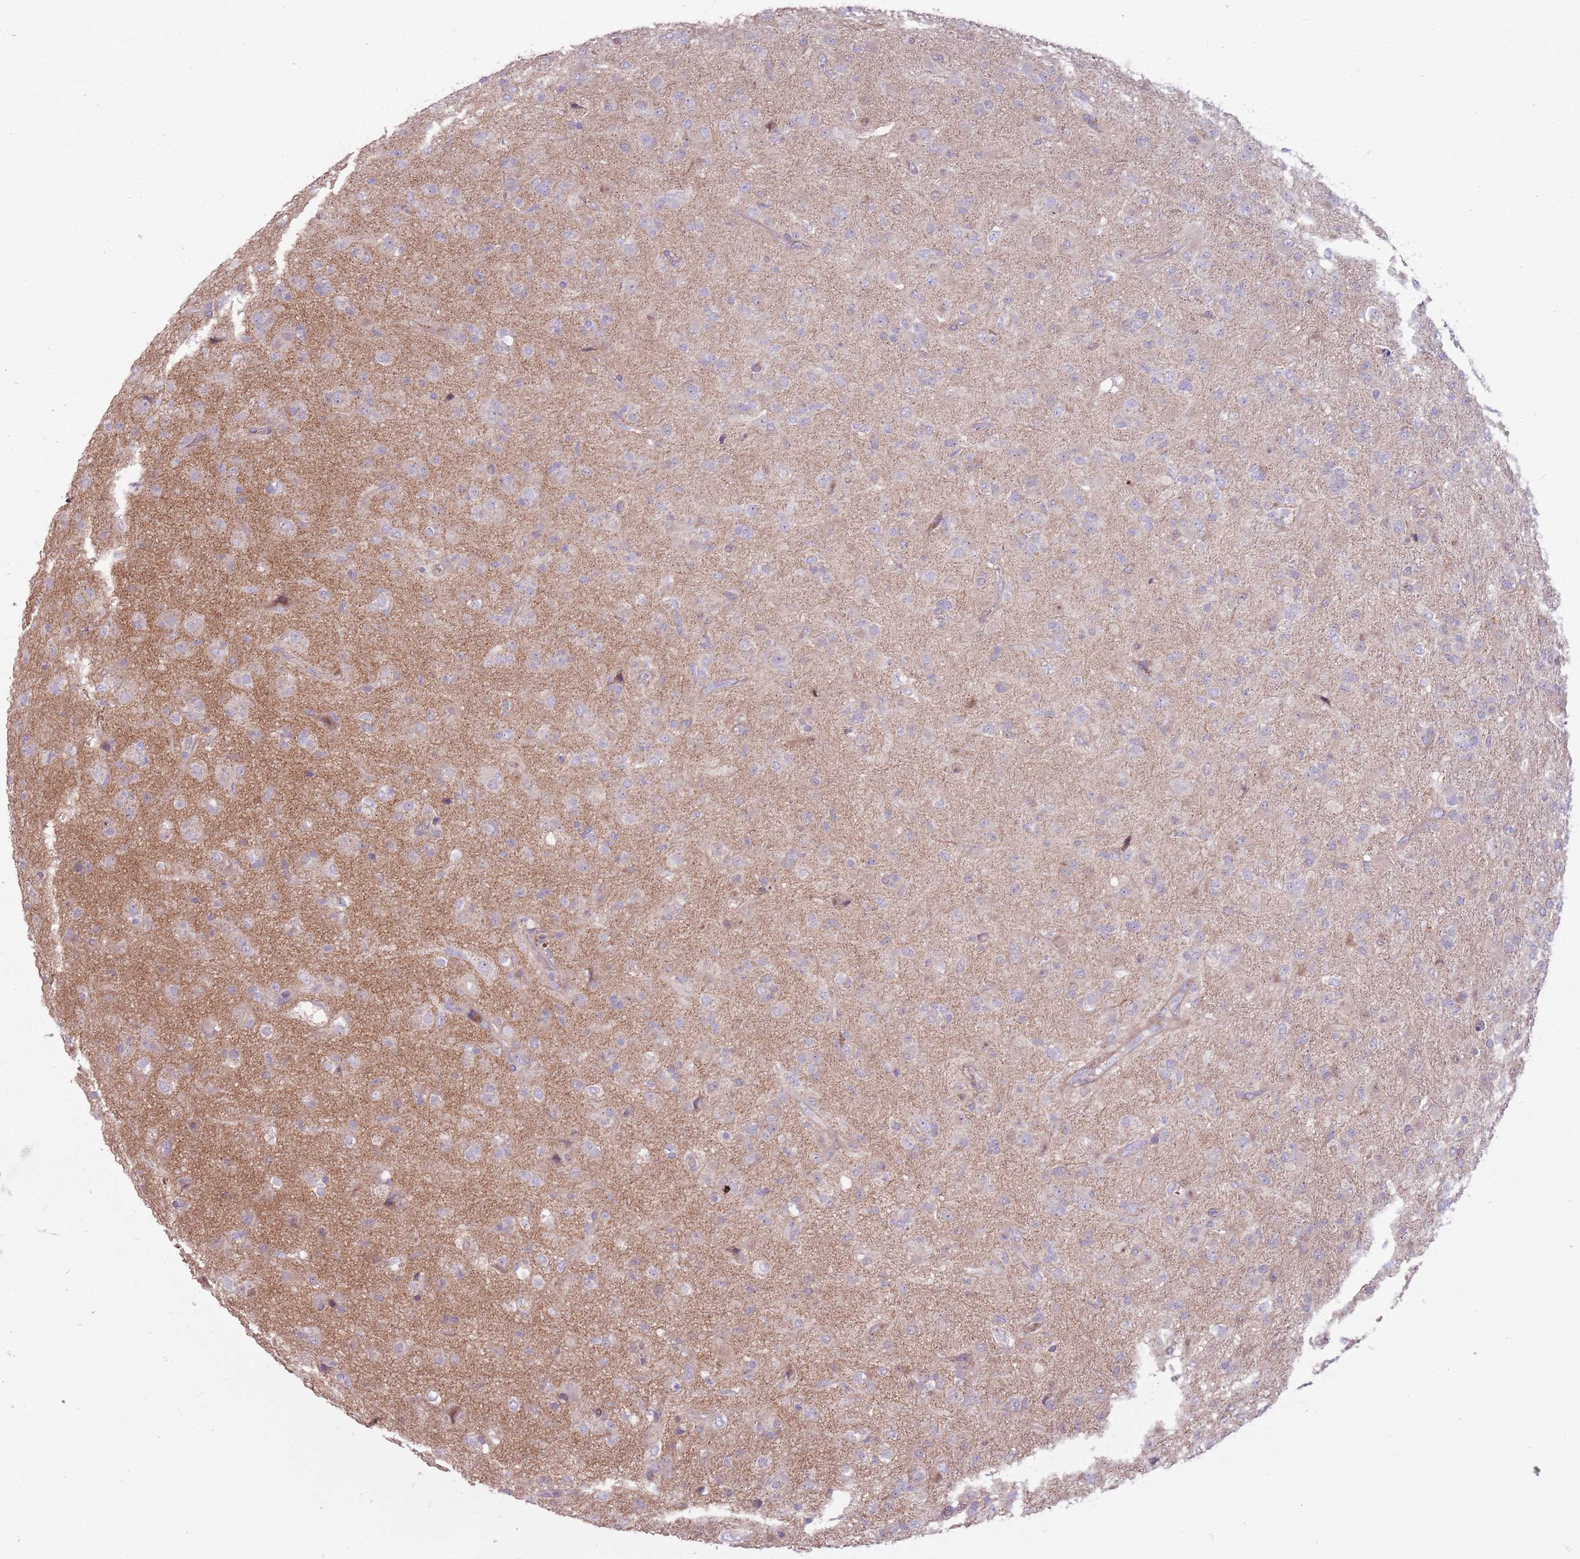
{"staining": {"intensity": "negative", "quantity": "none", "location": "none"}, "tissue": "glioma", "cell_type": "Tumor cells", "image_type": "cancer", "snomed": [{"axis": "morphology", "description": "Glioma, malignant, Low grade"}, {"axis": "topography", "description": "Brain"}], "caption": "DAB immunohistochemical staining of human glioma demonstrates no significant expression in tumor cells.", "gene": "CCDC150", "patient": {"sex": "male", "age": 65}}